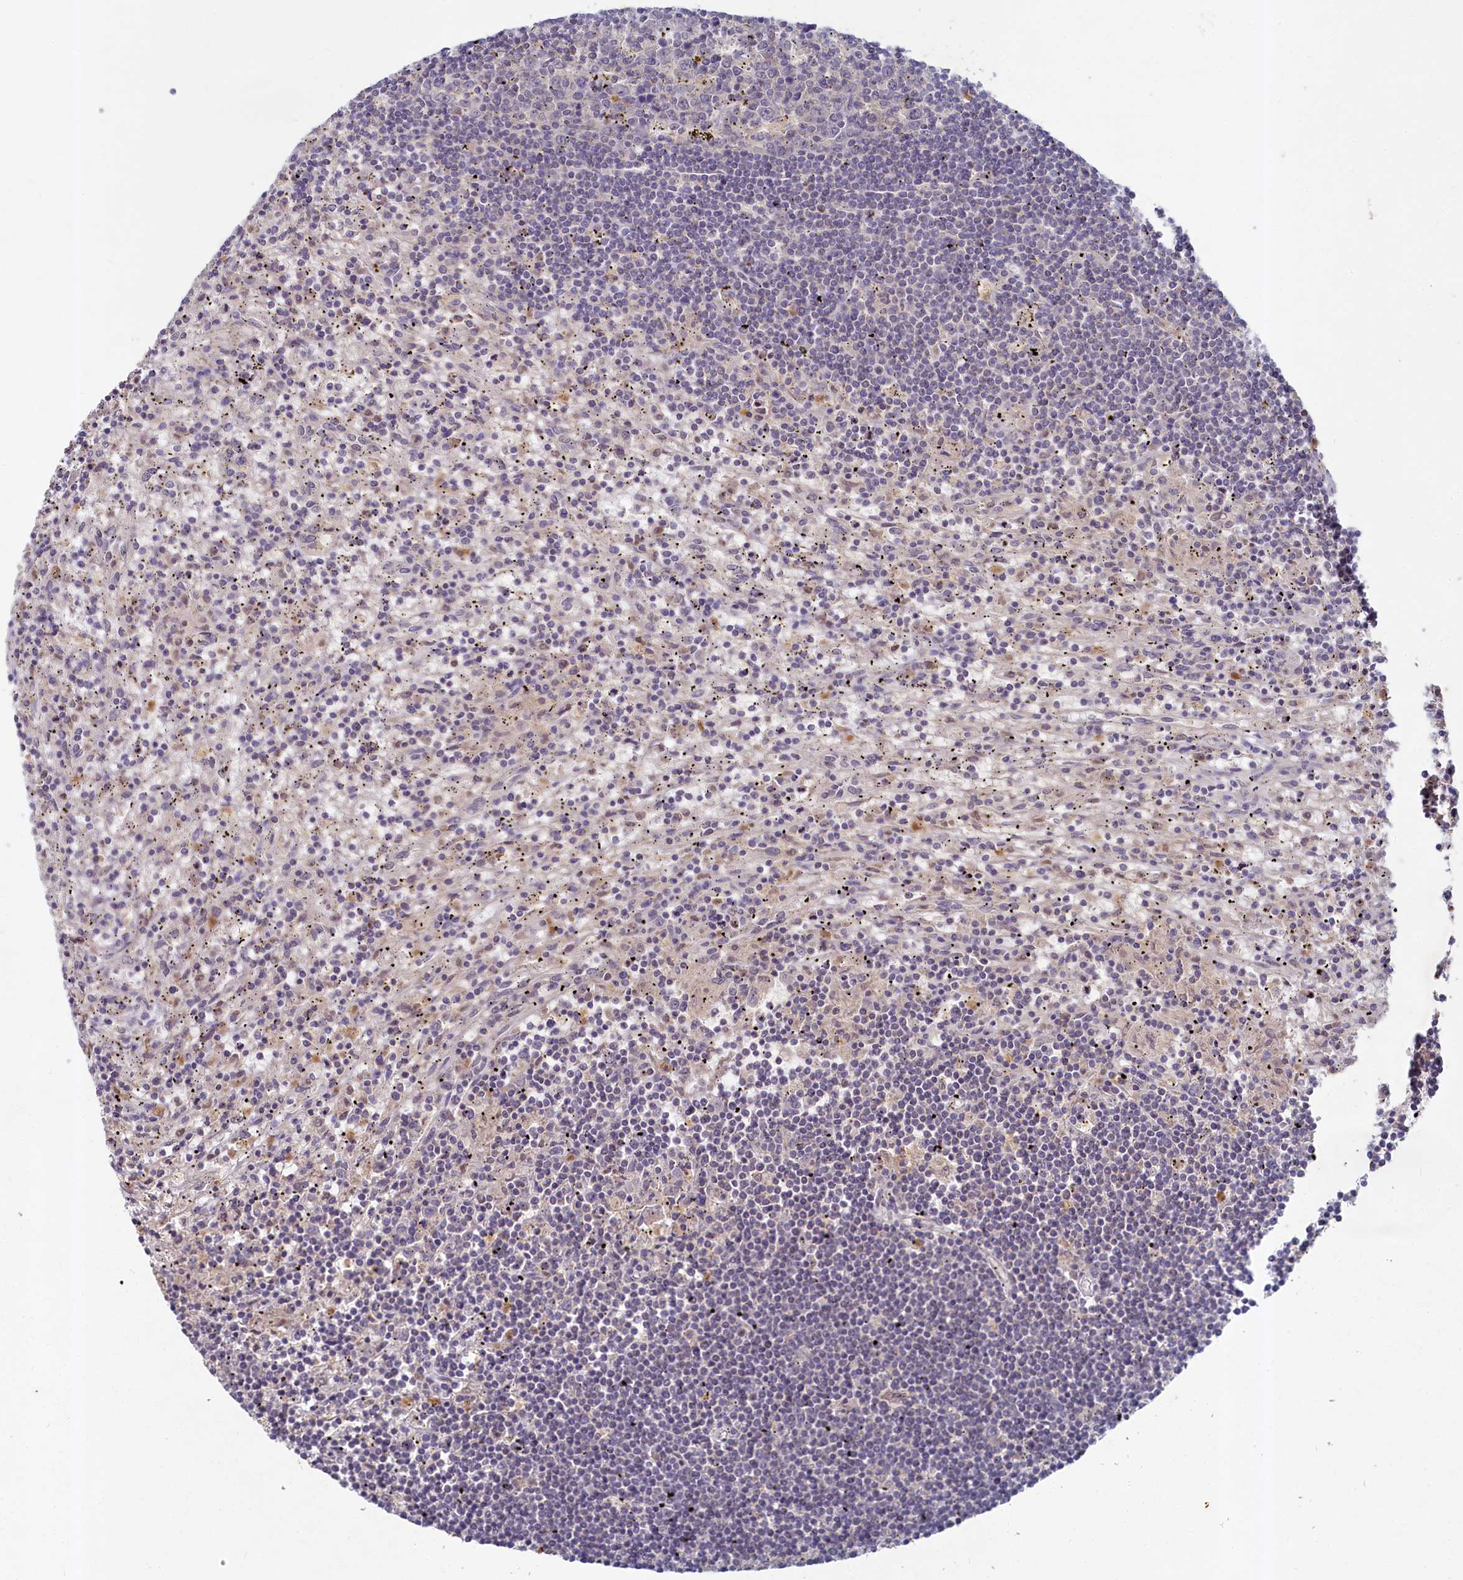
{"staining": {"intensity": "negative", "quantity": "none", "location": "none"}, "tissue": "lymphoma", "cell_type": "Tumor cells", "image_type": "cancer", "snomed": [{"axis": "morphology", "description": "Malignant lymphoma, non-Hodgkin's type, Low grade"}, {"axis": "topography", "description": "Spleen"}], "caption": "Tumor cells are negative for brown protein staining in malignant lymphoma, non-Hodgkin's type (low-grade).", "gene": "HERC3", "patient": {"sex": "male", "age": 76}}